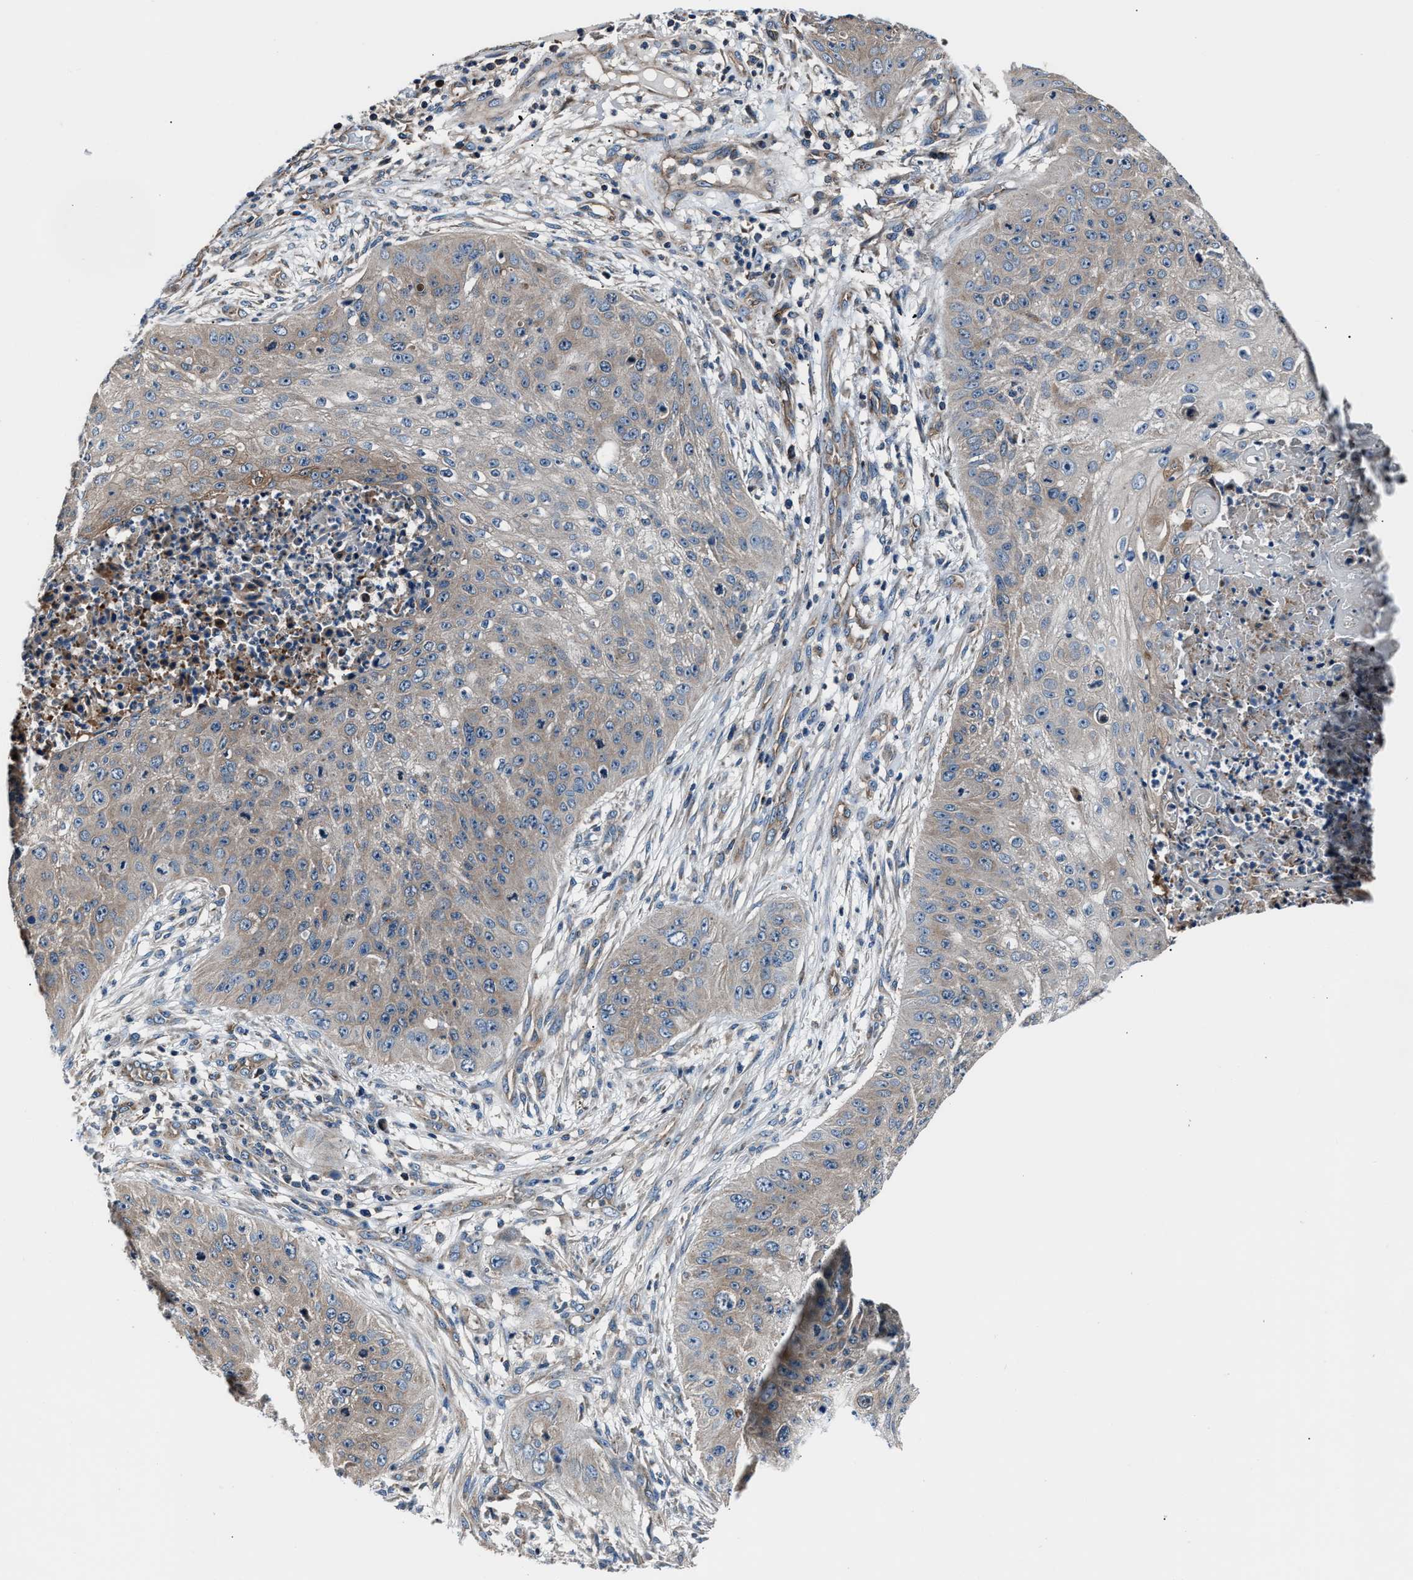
{"staining": {"intensity": "weak", "quantity": "25%-75%", "location": "cytoplasmic/membranous"}, "tissue": "skin cancer", "cell_type": "Tumor cells", "image_type": "cancer", "snomed": [{"axis": "morphology", "description": "Squamous cell carcinoma, NOS"}, {"axis": "topography", "description": "Skin"}], "caption": "An immunohistochemistry (IHC) histopathology image of neoplastic tissue is shown. Protein staining in brown shows weak cytoplasmic/membranous positivity in squamous cell carcinoma (skin) within tumor cells.", "gene": "GGCT", "patient": {"sex": "female", "age": 80}}